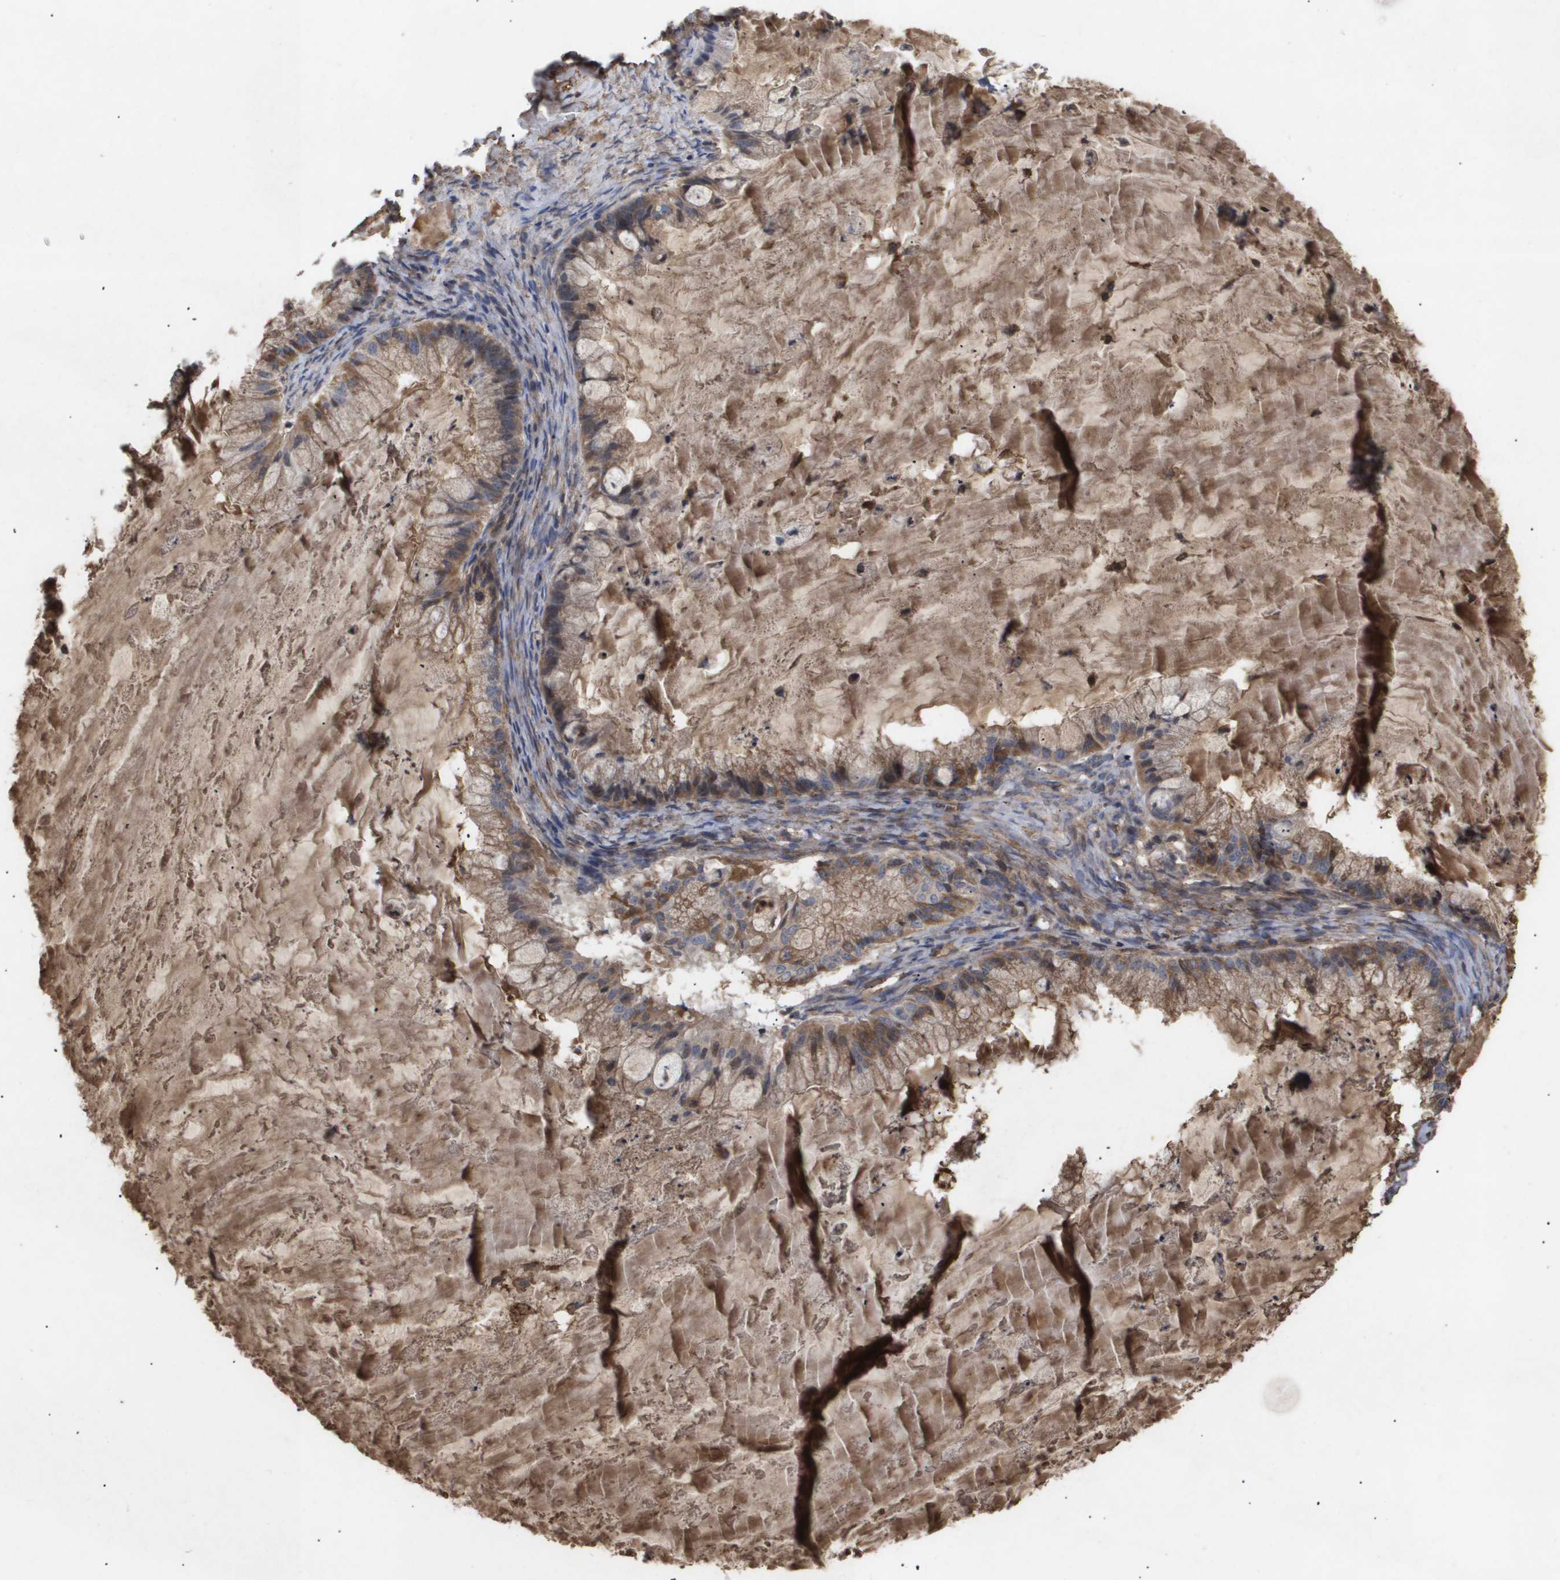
{"staining": {"intensity": "moderate", "quantity": ">75%", "location": "cytoplasmic/membranous"}, "tissue": "ovarian cancer", "cell_type": "Tumor cells", "image_type": "cancer", "snomed": [{"axis": "morphology", "description": "Cystadenocarcinoma, mucinous, NOS"}, {"axis": "topography", "description": "Ovary"}], "caption": "Moderate cytoplasmic/membranous protein positivity is seen in about >75% of tumor cells in ovarian mucinous cystadenocarcinoma.", "gene": "TNS1", "patient": {"sex": "female", "age": 57}}